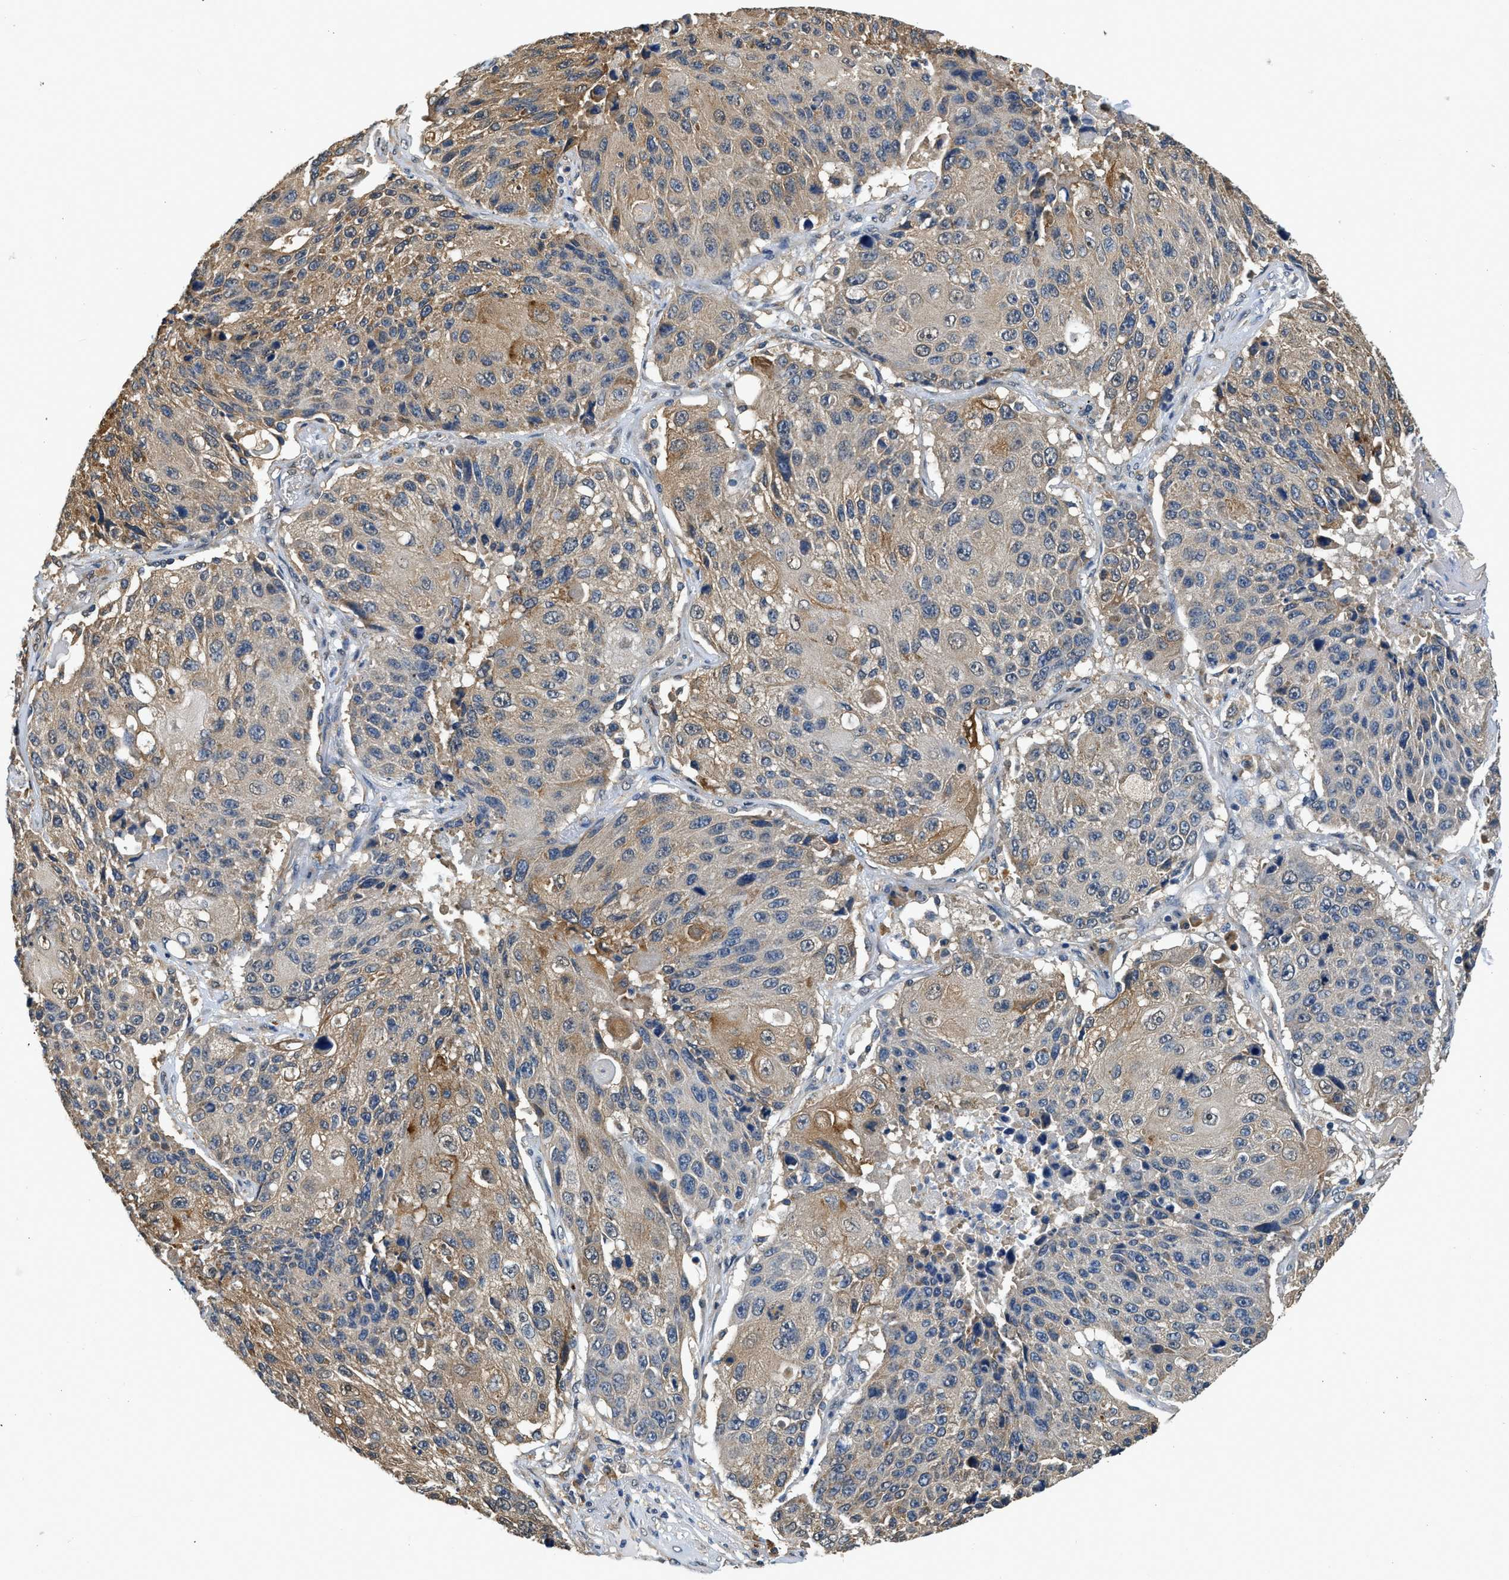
{"staining": {"intensity": "moderate", "quantity": "25%-75%", "location": "cytoplasmic/membranous"}, "tissue": "lung cancer", "cell_type": "Tumor cells", "image_type": "cancer", "snomed": [{"axis": "morphology", "description": "Squamous cell carcinoma, NOS"}, {"axis": "topography", "description": "Lung"}], "caption": "Protein staining by immunohistochemistry (IHC) demonstrates moderate cytoplasmic/membranous staining in about 25%-75% of tumor cells in lung cancer.", "gene": "BCL7C", "patient": {"sex": "male", "age": 61}}